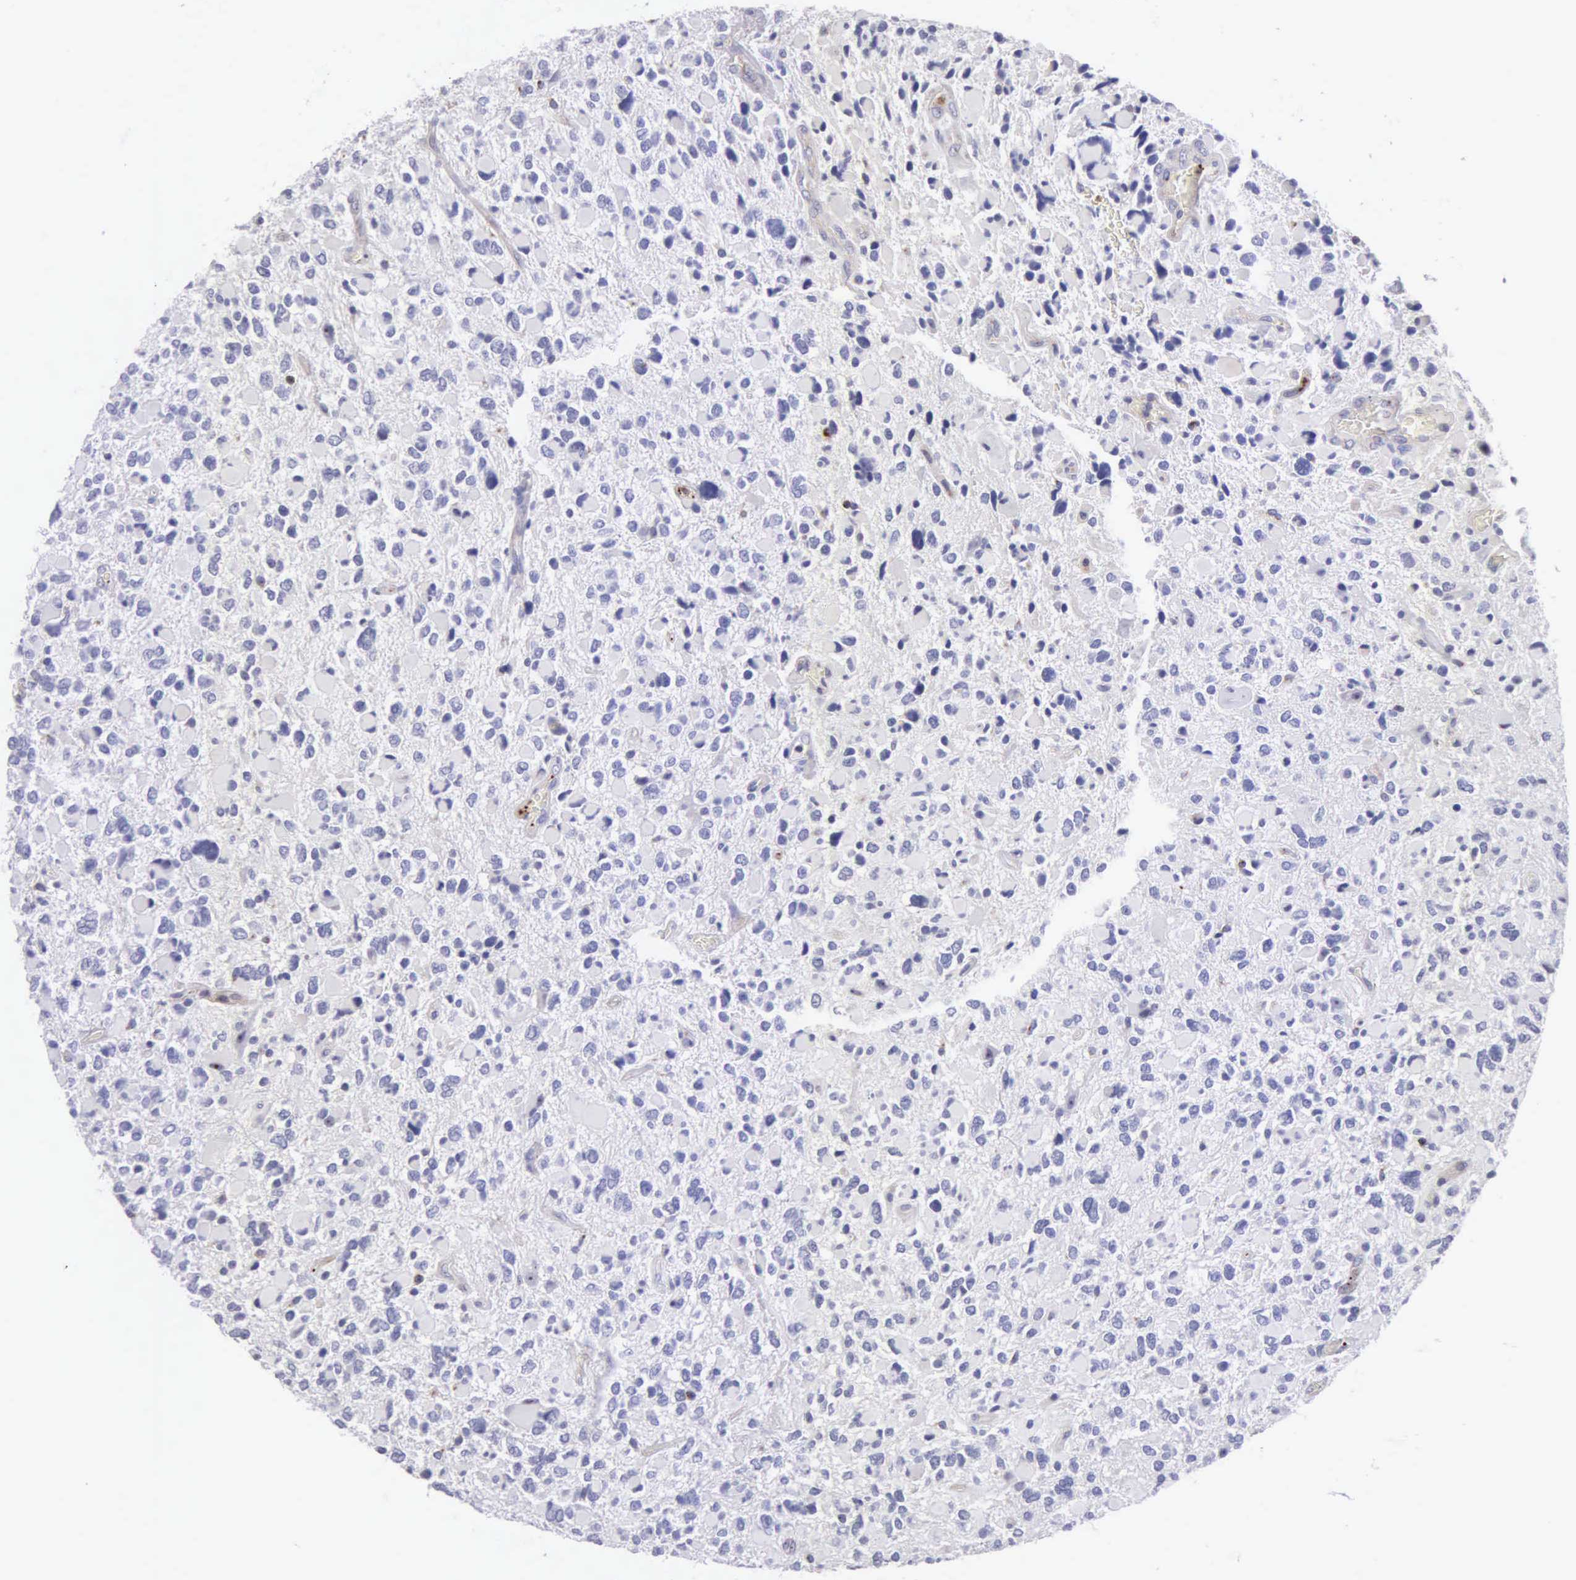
{"staining": {"intensity": "negative", "quantity": "none", "location": "none"}, "tissue": "glioma", "cell_type": "Tumor cells", "image_type": "cancer", "snomed": [{"axis": "morphology", "description": "Glioma, malignant, High grade"}, {"axis": "topography", "description": "Brain"}], "caption": "Immunohistochemical staining of glioma reveals no significant staining in tumor cells.", "gene": "SRGN", "patient": {"sex": "female", "age": 37}}